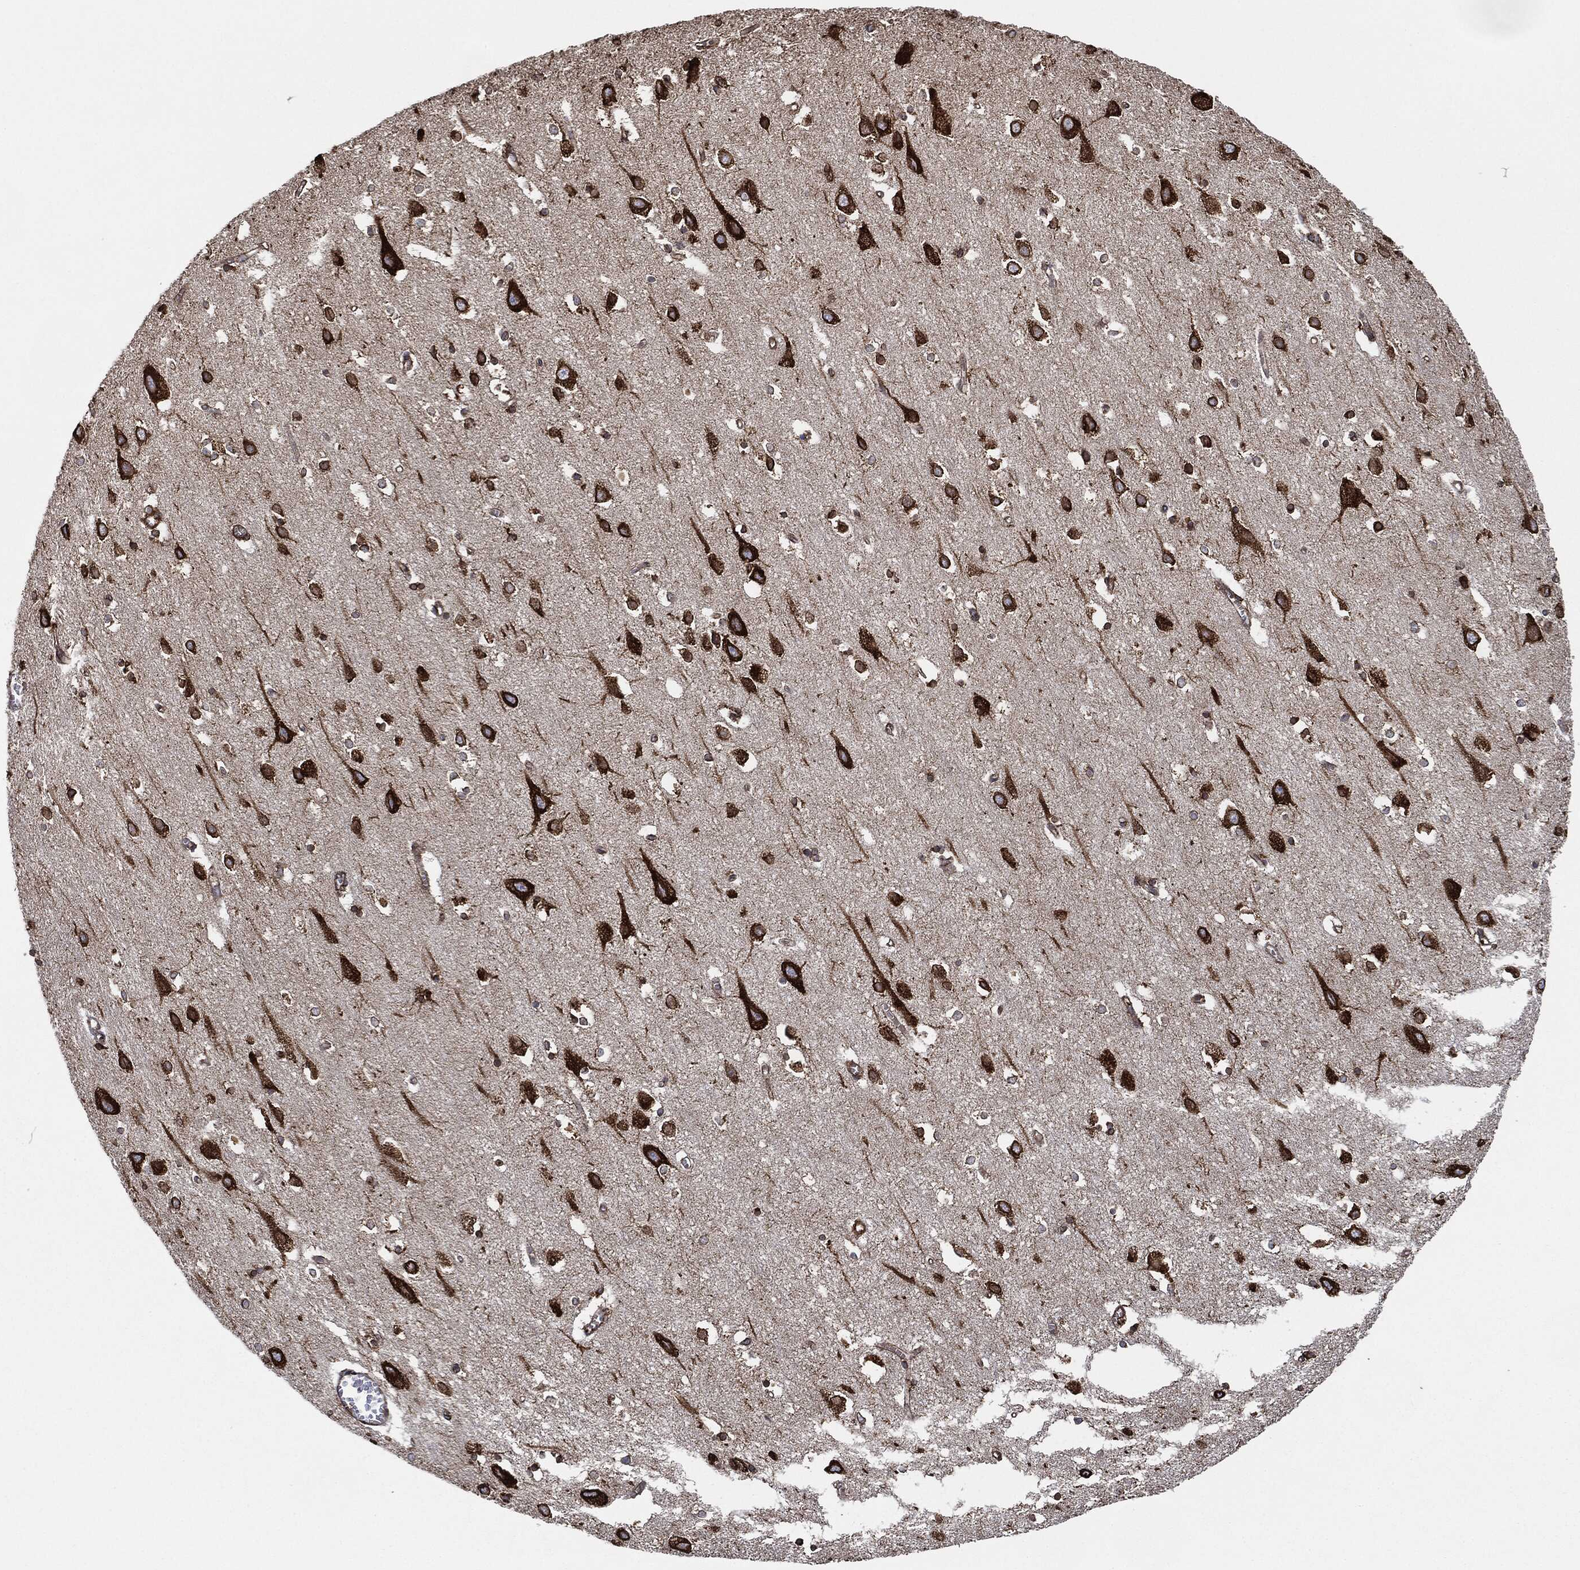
{"staining": {"intensity": "moderate", "quantity": "25%-75%", "location": "cytoplasmic/membranous"}, "tissue": "cerebral cortex", "cell_type": "Endothelial cells", "image_type": "normal", "snomed": [{"axis": "morphology", "description": "Normal tissue, NOS"}, {"axis": "topography", "description": "Cerebral cortex"}], "caption": "Endothelial cells reveal medium levels of moderate cytoplasmic/membranous positivity in about 25%-75% of cells in unremarkable human cerebral cortex.", "gene": "AMFR", "patient": {"sex": "male", "age": 70}}